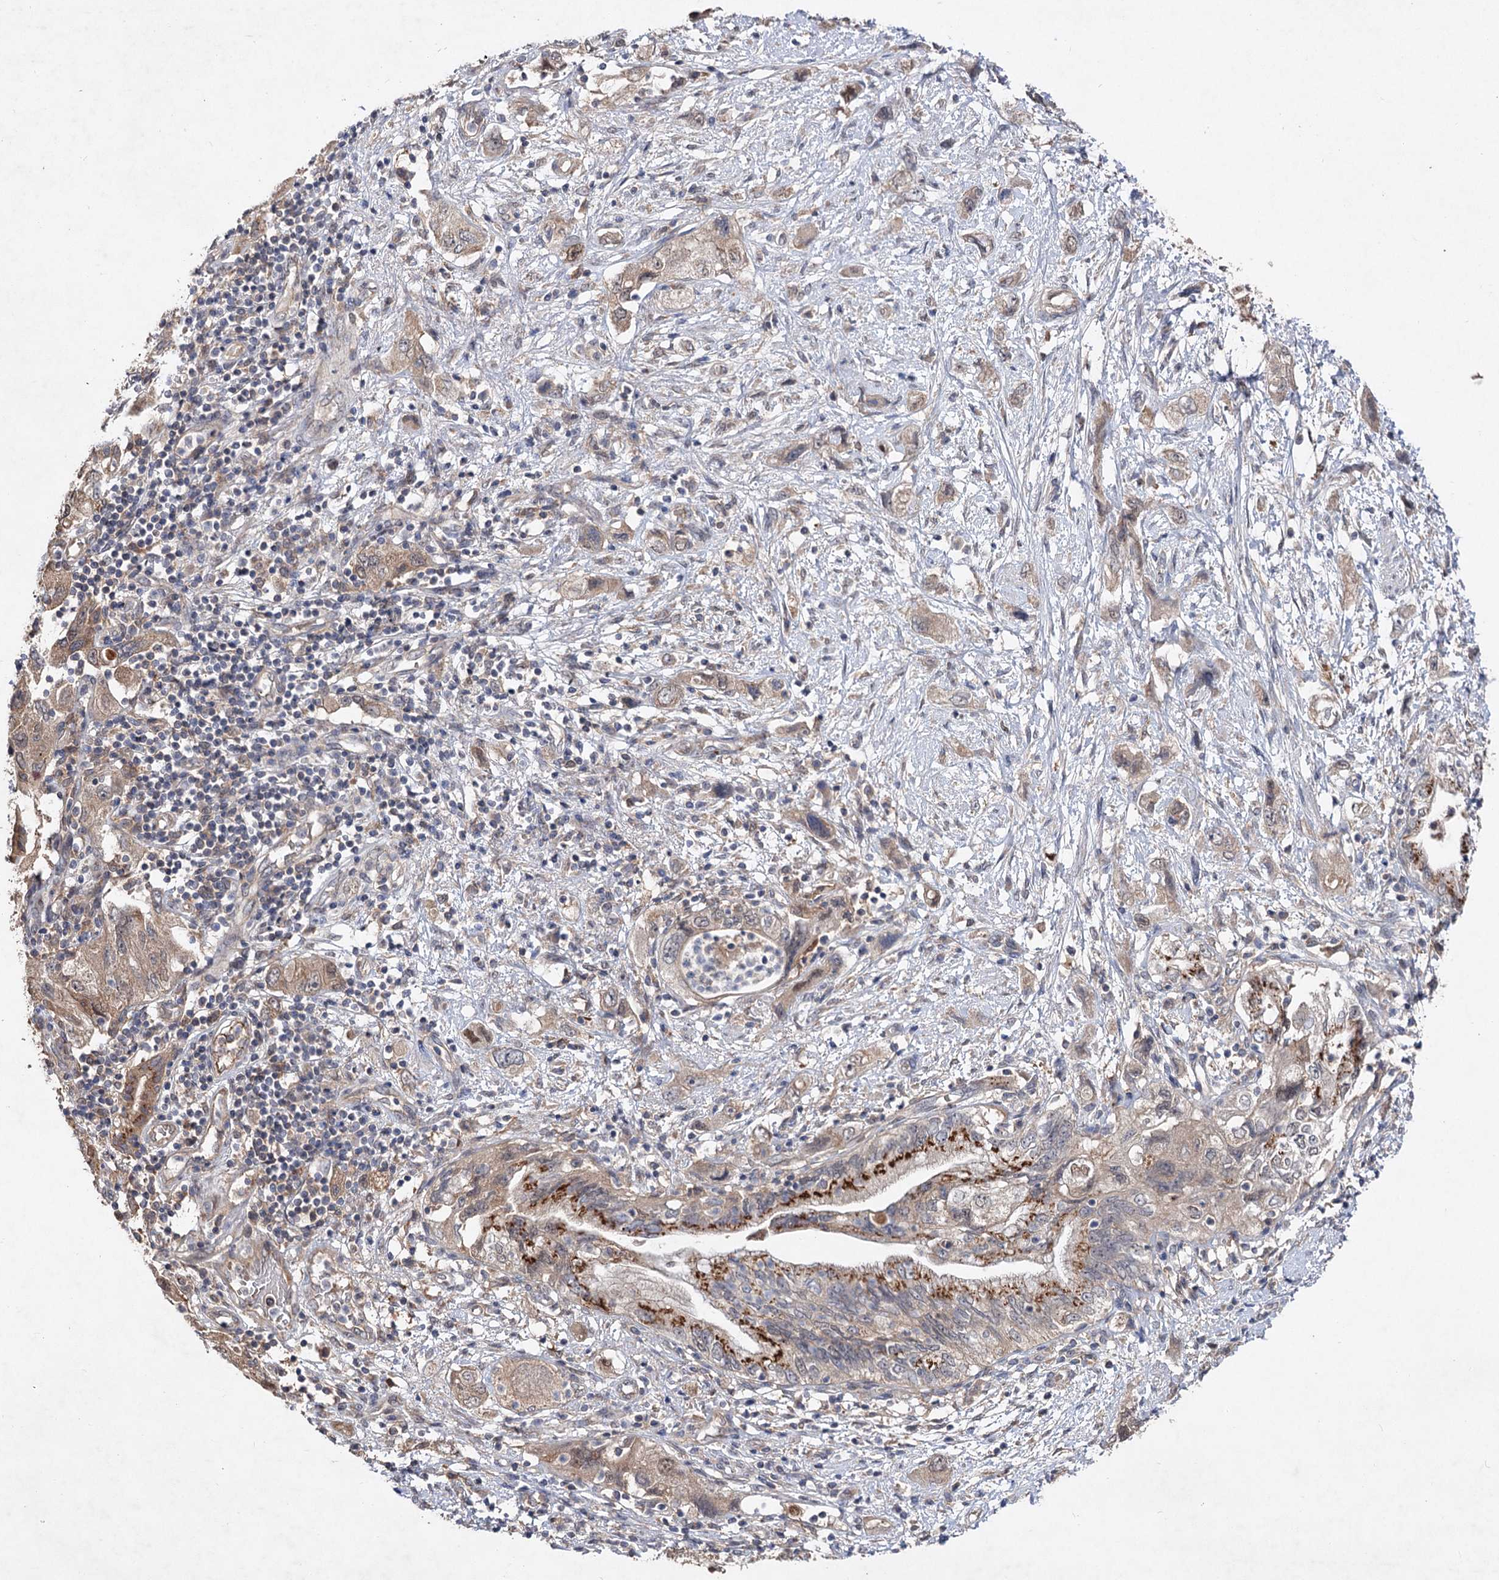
{"staining": {"intensity": "weak", "quantity": ">75%", "location": "cytoplasmic/membranous"}, "tissue": "pancreatic cancer", "cell_type": "Tumor cells", "image_type": "cancer", "snomed": [{"axis": "morphology", "description": "Adenocarcinoma, NOS"}, {"axis": "topography", "description": "Pancreas"}], "caption": "Human pancreatic cancer stained for a protein (brown) displays weak cytoplasmic/membranous positive positivity in approximately >75% of tumor cells.", "gene": "NUDCD2", "patient": {"sex": "female", "age": 73}}